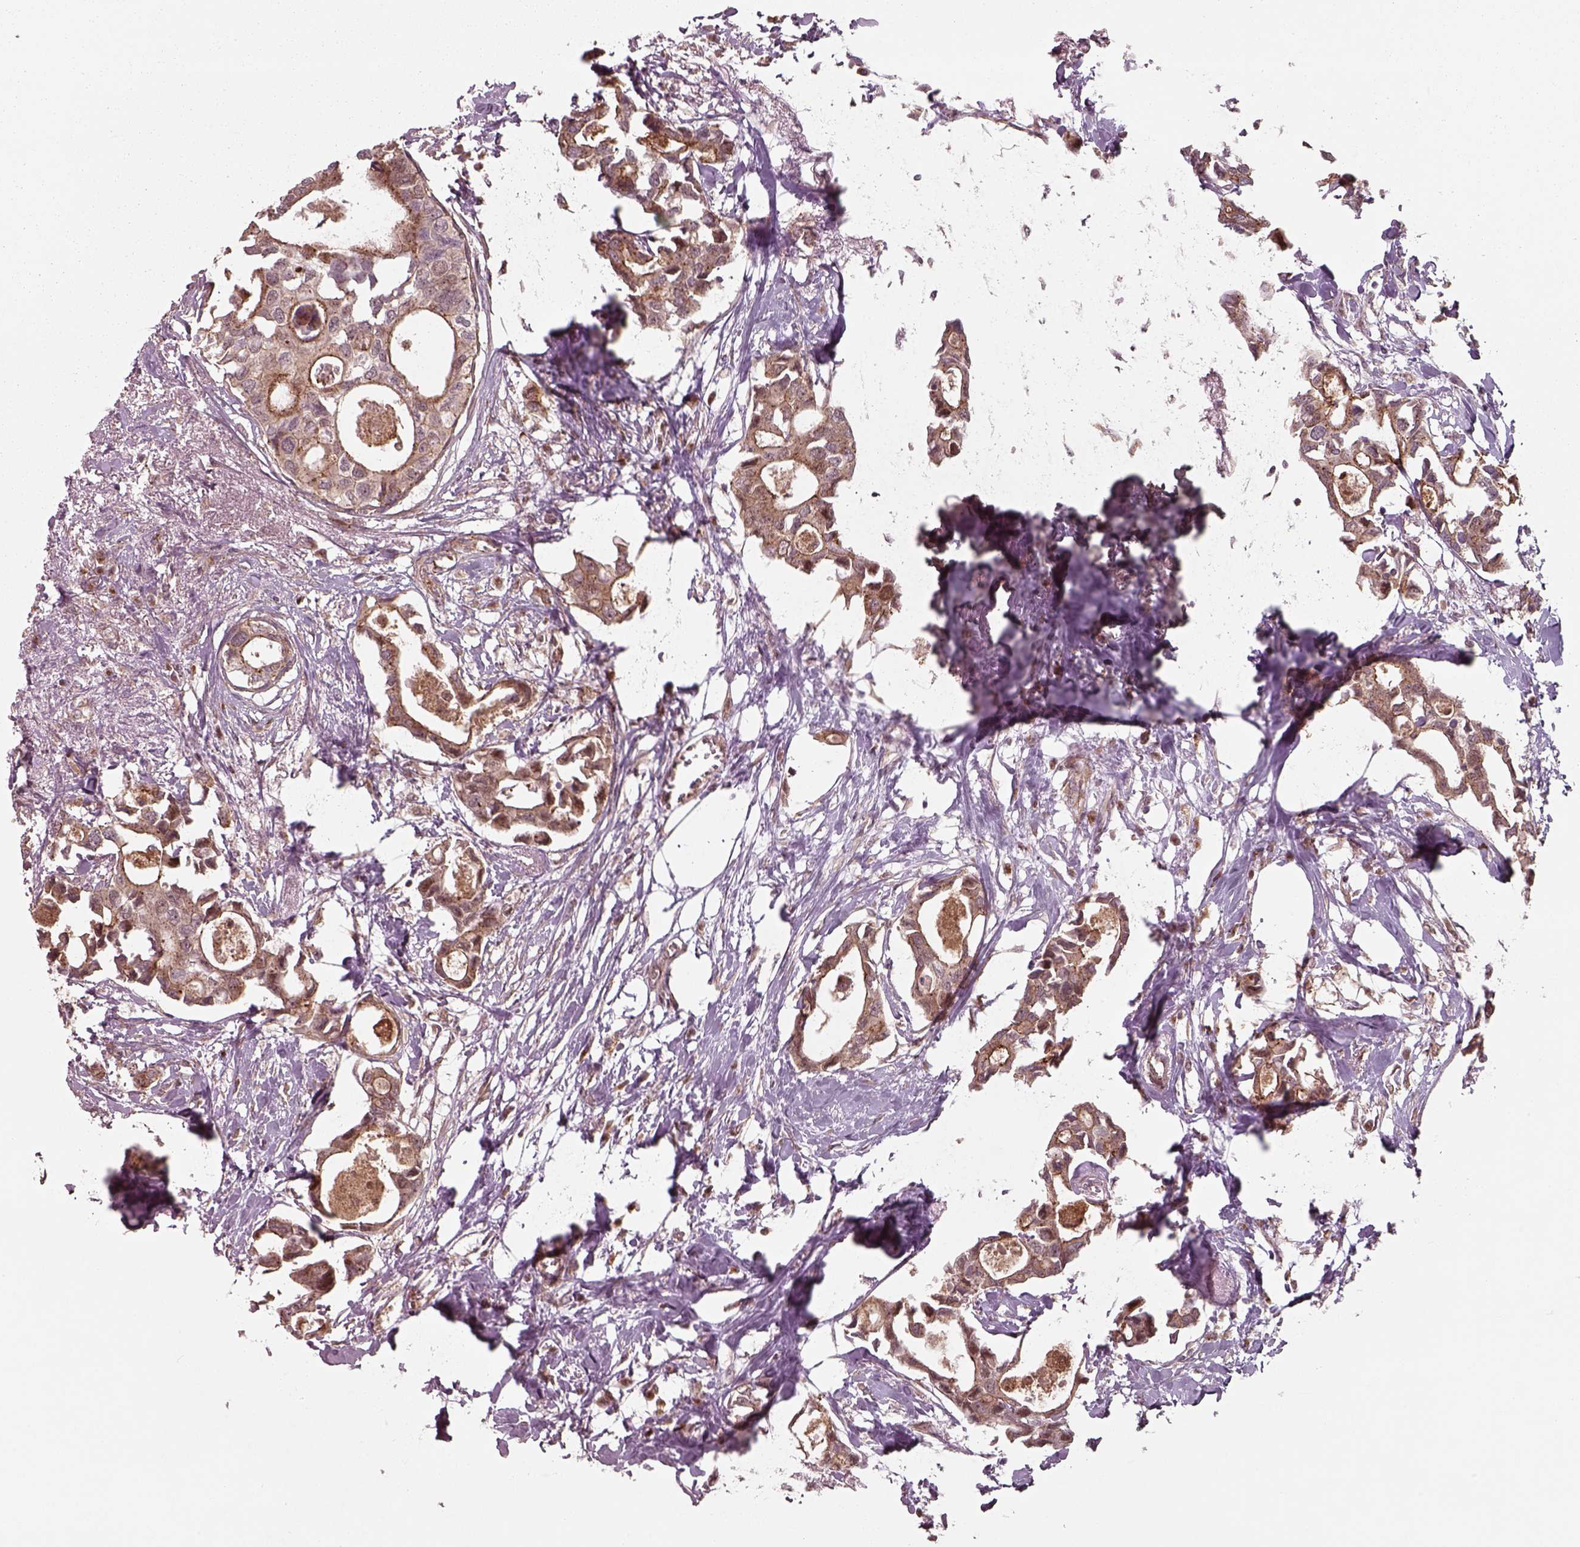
{"staining": {"intensity": "moderate", "quantity": ">75%", "location": "cytoplasmic/membranous"}, "tissue": "breast cancer", "cell_type": "Tumor cells", "image_type": "cancer", "snomed": [{"axis": "morphology", "description": "Duct carcinoma"}, {"axis": "topography", "description": "Breast"}], "caption": "Immunohistochemistry of human breast cancer (infiltrating ductal carcinoma) displays medium levels of moderate cytoplasmic/membranous staining in approximately >75% of tumor cells.", "gene": "CHMP3", "patient": {"sex": "female", "age": 83}}